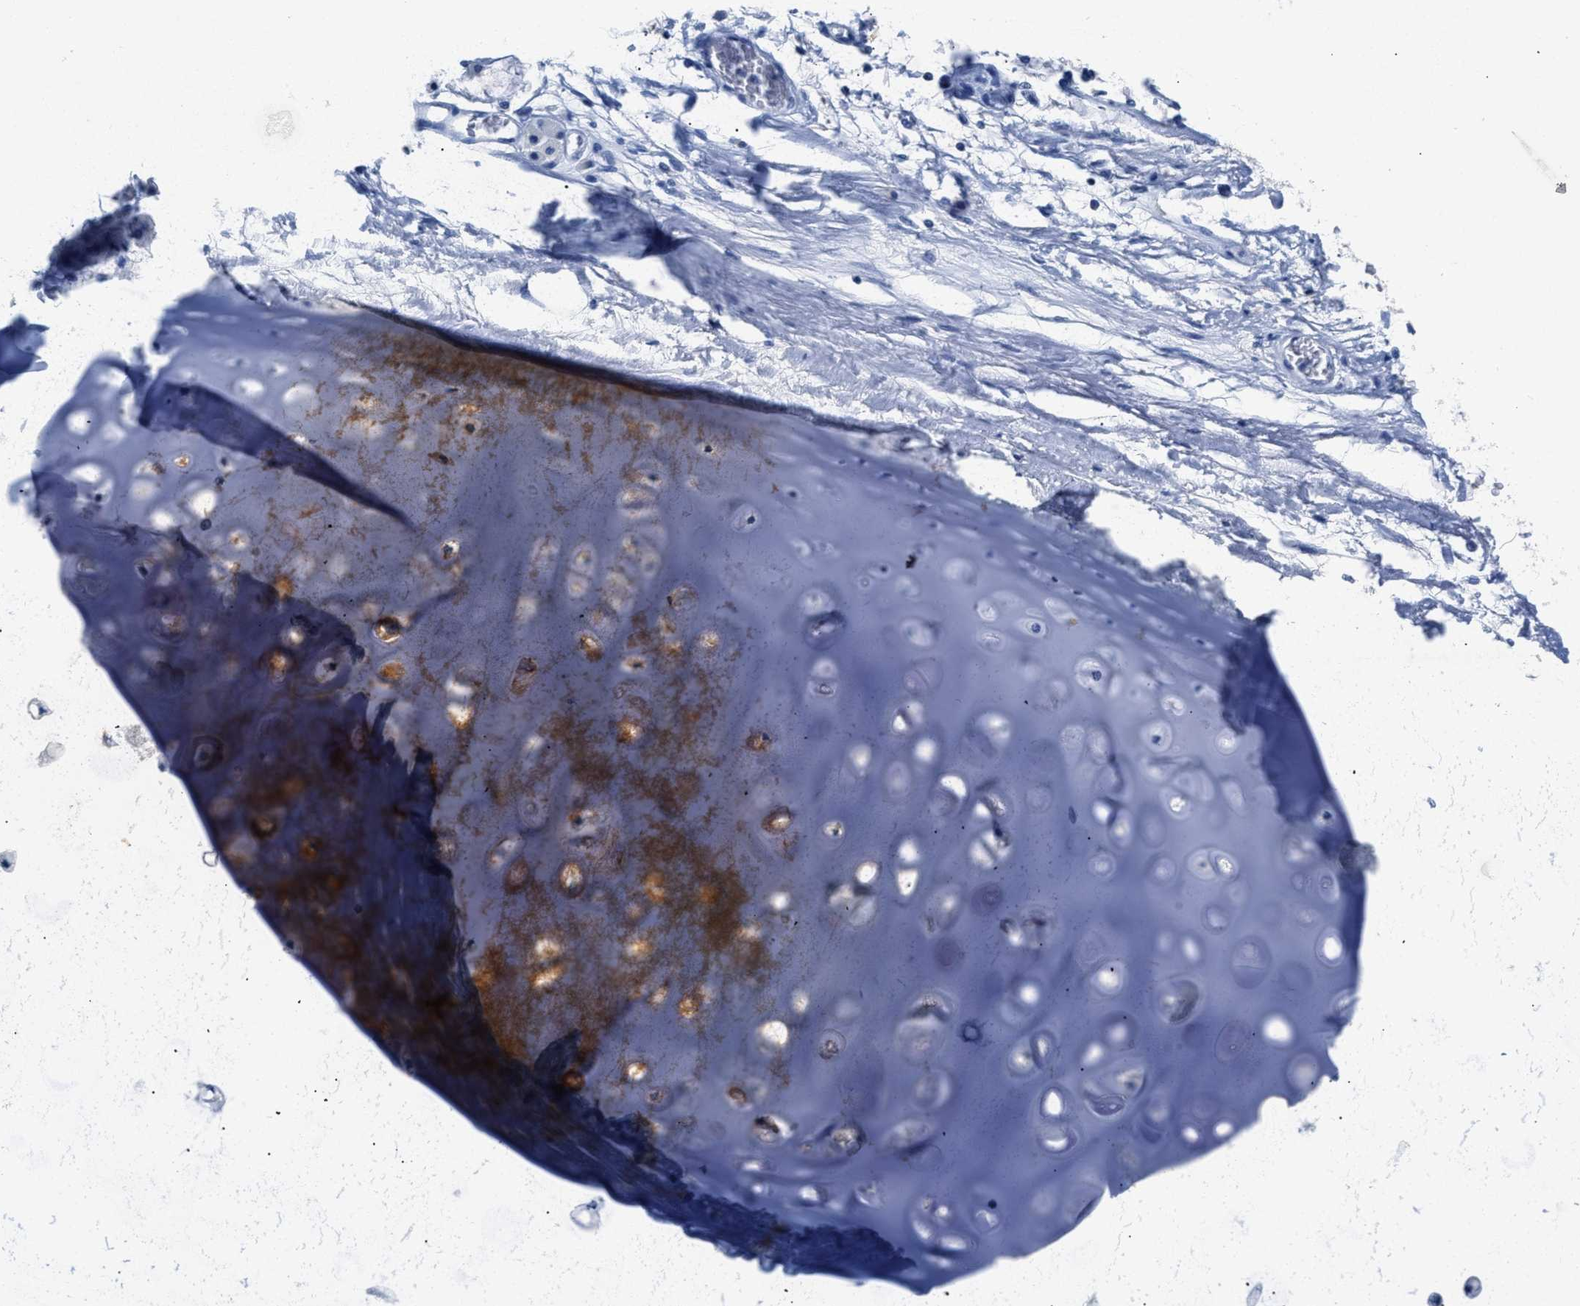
{"staining": {"intensity": "negative", "quantity": "none", "location": "none"}, "tissue": "adipose tissue", "cell_type": "Adipocytes", "image_type": "normal", "snomed": [{"axis": "morphology", "description": "Normal tissue, NOS"}, {"axis": "topography", "description": "Cartilage tissue"}, {"axis": "topography", "description": "Lung"}], "caption": "This histopathology image is of normal adipose tissue stained with IHC to label a protein in brown with the nuclei are counter-stained blue. There is no expression in adipocytes.", "gene": "NFATC2", "patient": {"sex": "female", "age": 77}}